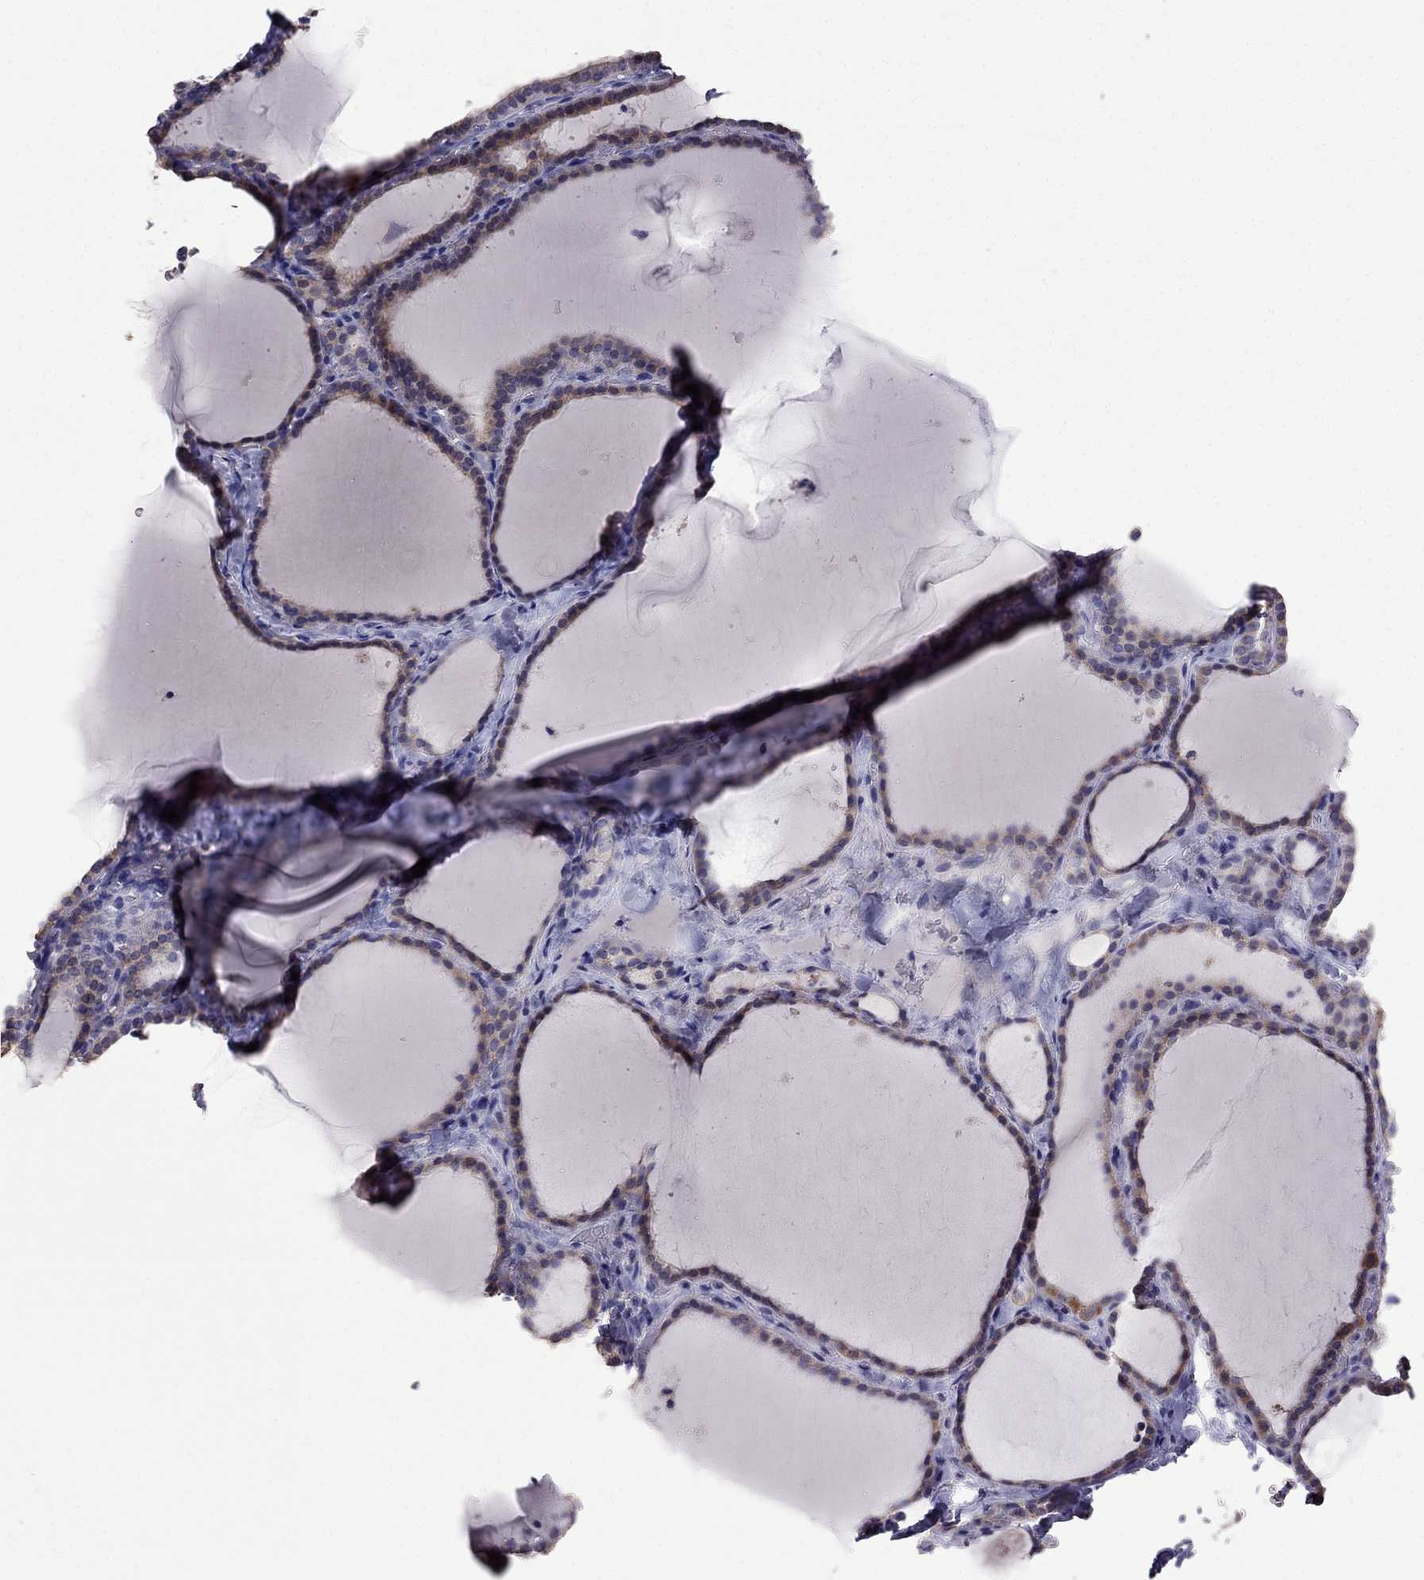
{"staining": {"intensity": "weak", "quantity": "25%-75%", "location": "cytoplasmic/membranous"}, "tissue": "thyroid gland", "cell_type": "Glandular cells", "image_type": "normal", "snomed": [{"axis": "morphology", "description": "Normal tissue, NOS"}, {"axis": "topography", "description": "Thyroid gland"}], "caption": "Brown immunohistochemical staining in normal thyroid gland displays weak cytoplasmic/membranous staining in about 25%-75% of glandular cells. The protein of interest is shown in brown color, while the nuclei are stained blue.", "gene": "AK5", "patient": {"sex": "female", "age": 22}}